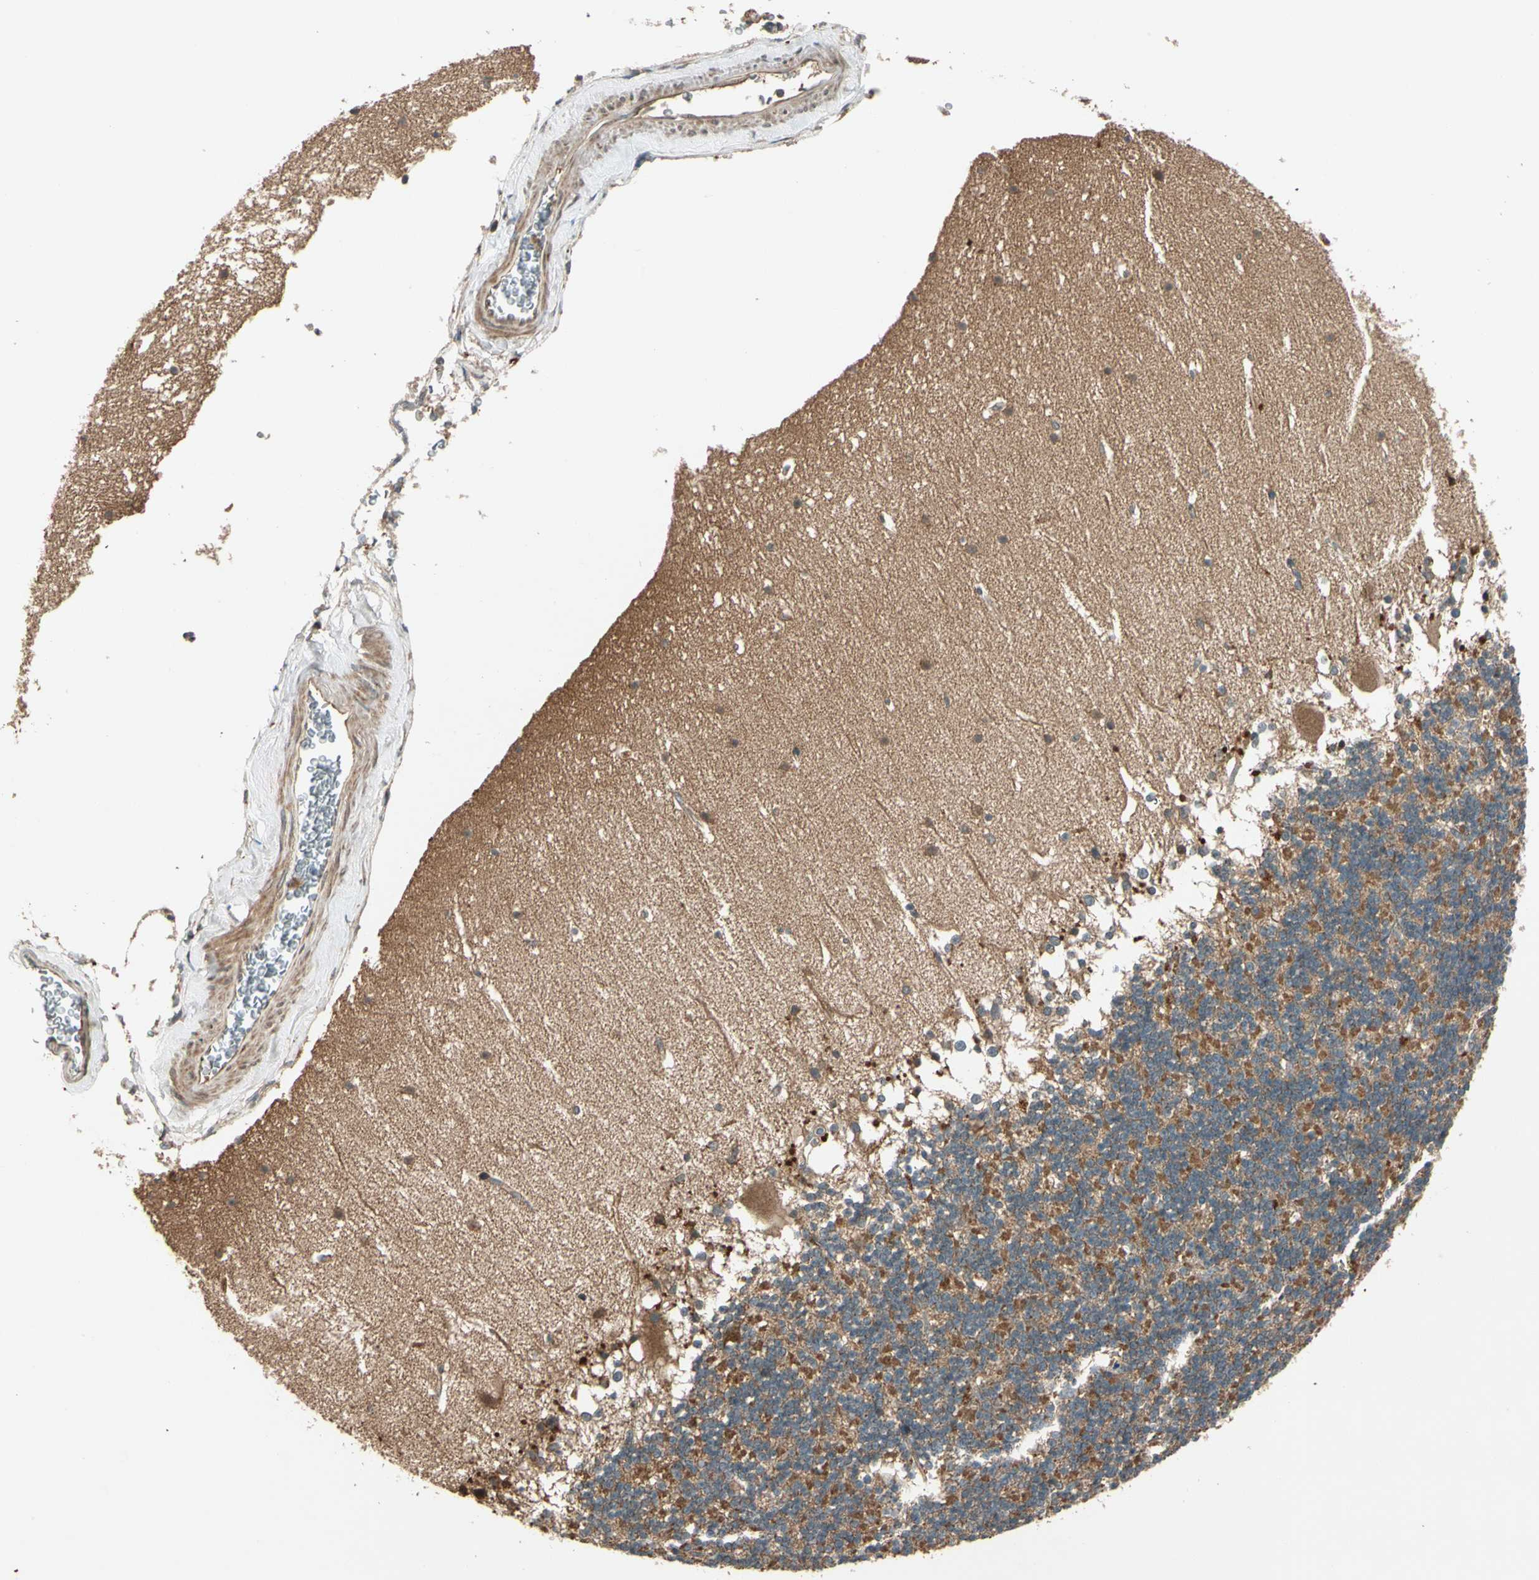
{"staining": {"intensity": "moderate", "quantity": "25%-75%", "location": "cytoplasmic/membranous"}, "tissue": "cerebellum", "cell_type": "Cells in granular layer", "image_type": "normal", "snomed": [{"axis": "morphology", "description": "Normal tissue, NOS"}, {"axis": "topography", "description": "Cerebellum"}], "caption": "Immunohistochemistry histopathology image of unremarkable cerebellum stained for a protein (brown), which demonstrates medium levels of moderate cytoplasmic/membranous positivity in about 25%-75% of cells in granular layer.", "gene": "ACVR1C", "patient": {"sex": "female", "age": 19}}